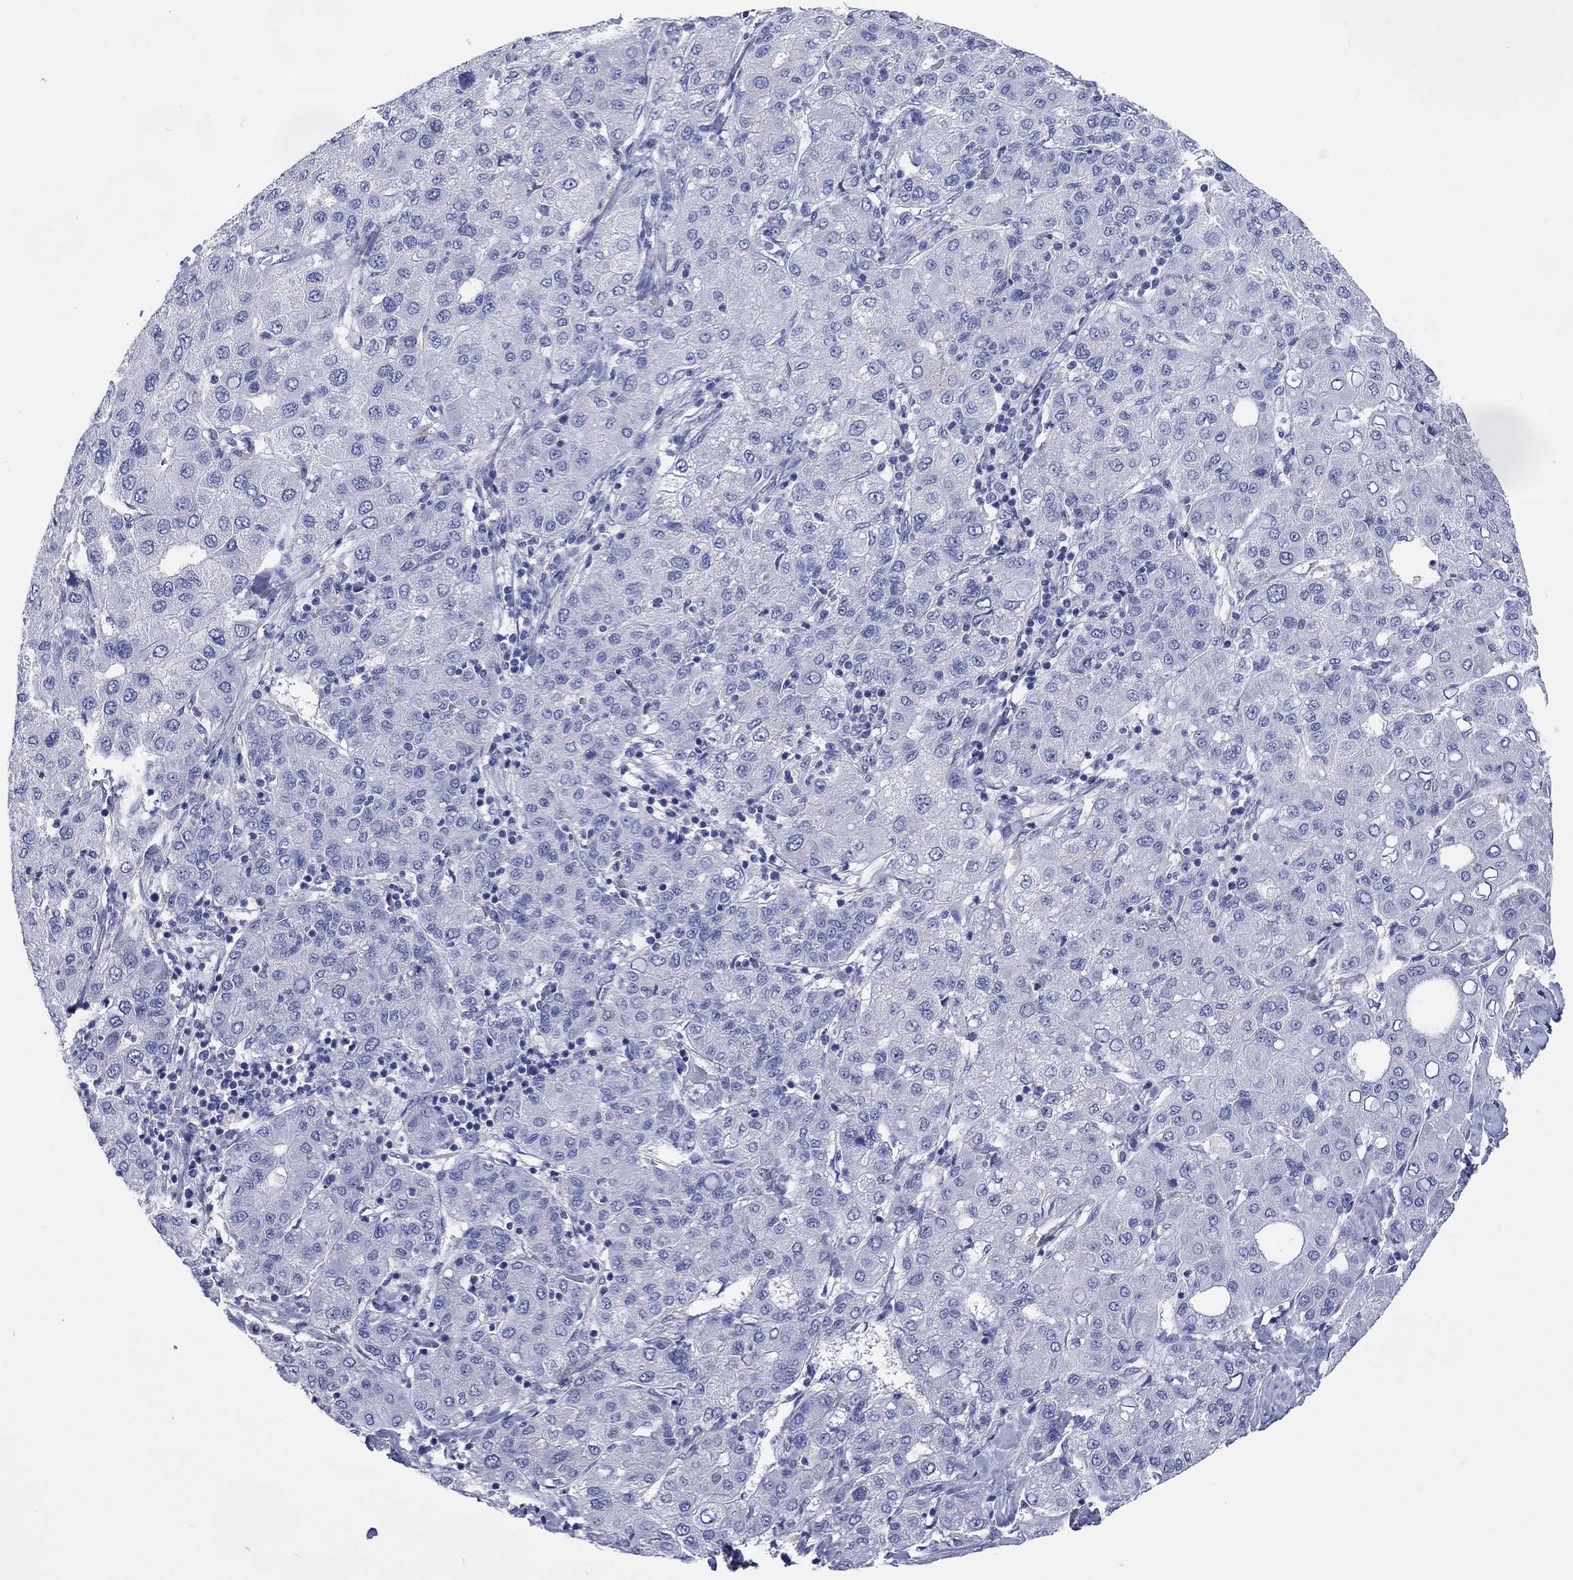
{"staining": {"intensity": "negative", "quantity": "none", "location": "none"}, "tissue": "liver cancer", "cell_type": "Tumor cells", "image_type": "cancer", "snomed": [{"axis": "morphology", "description": "Carcinoma, Hepatocellular, NOS"}, {"axis": "topography", "description": "Liver"}], "caption": "An IHC micrograph of liver cancer (hepatocellular carcinoma) is shown. There is no staining in tumor cells of liver cancer (hepatocellular carcinoma).", "gene": "TOMM20L", "patient": {"sex": "male", "age": 65}}